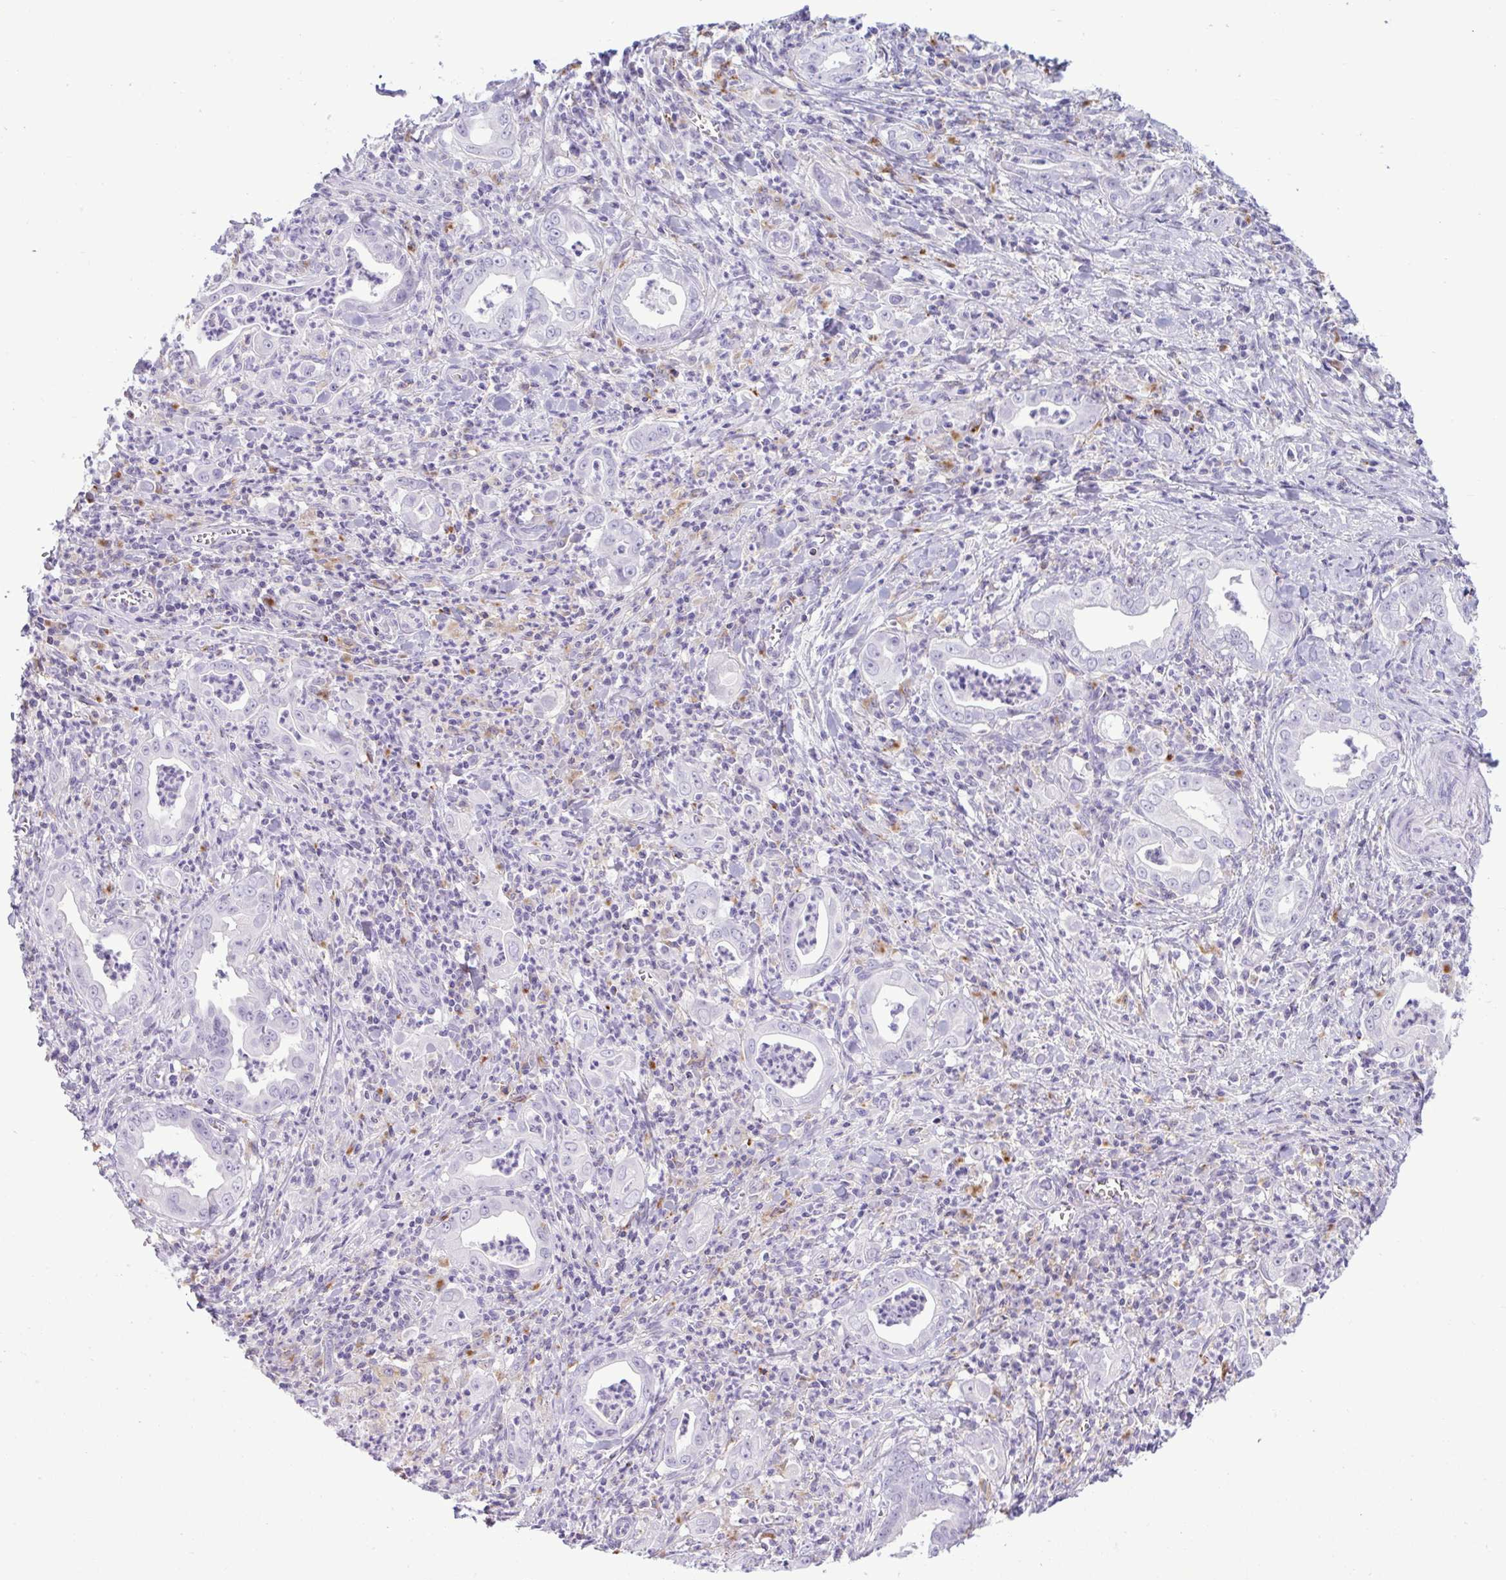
{"staining": {"intensity": "negative", "quantity": "none", "location": "none"}, "tissue": "stomach cancer", "cell_type": "Tumor cells", "image_type": "cancer", "snomed": [{"axis": "morphology", "description": "Adenocarcinoma, NOS"}, {"axis": "topography", "description": "Stomach, upper"}], "caption": "Human stomach adenocarcinoma stained for a protein using immunohistochemistry (IHC) reveals no expression in tumor cells.", "gene": "XCL1", "patient": {"sex": "female", "age": 79}}